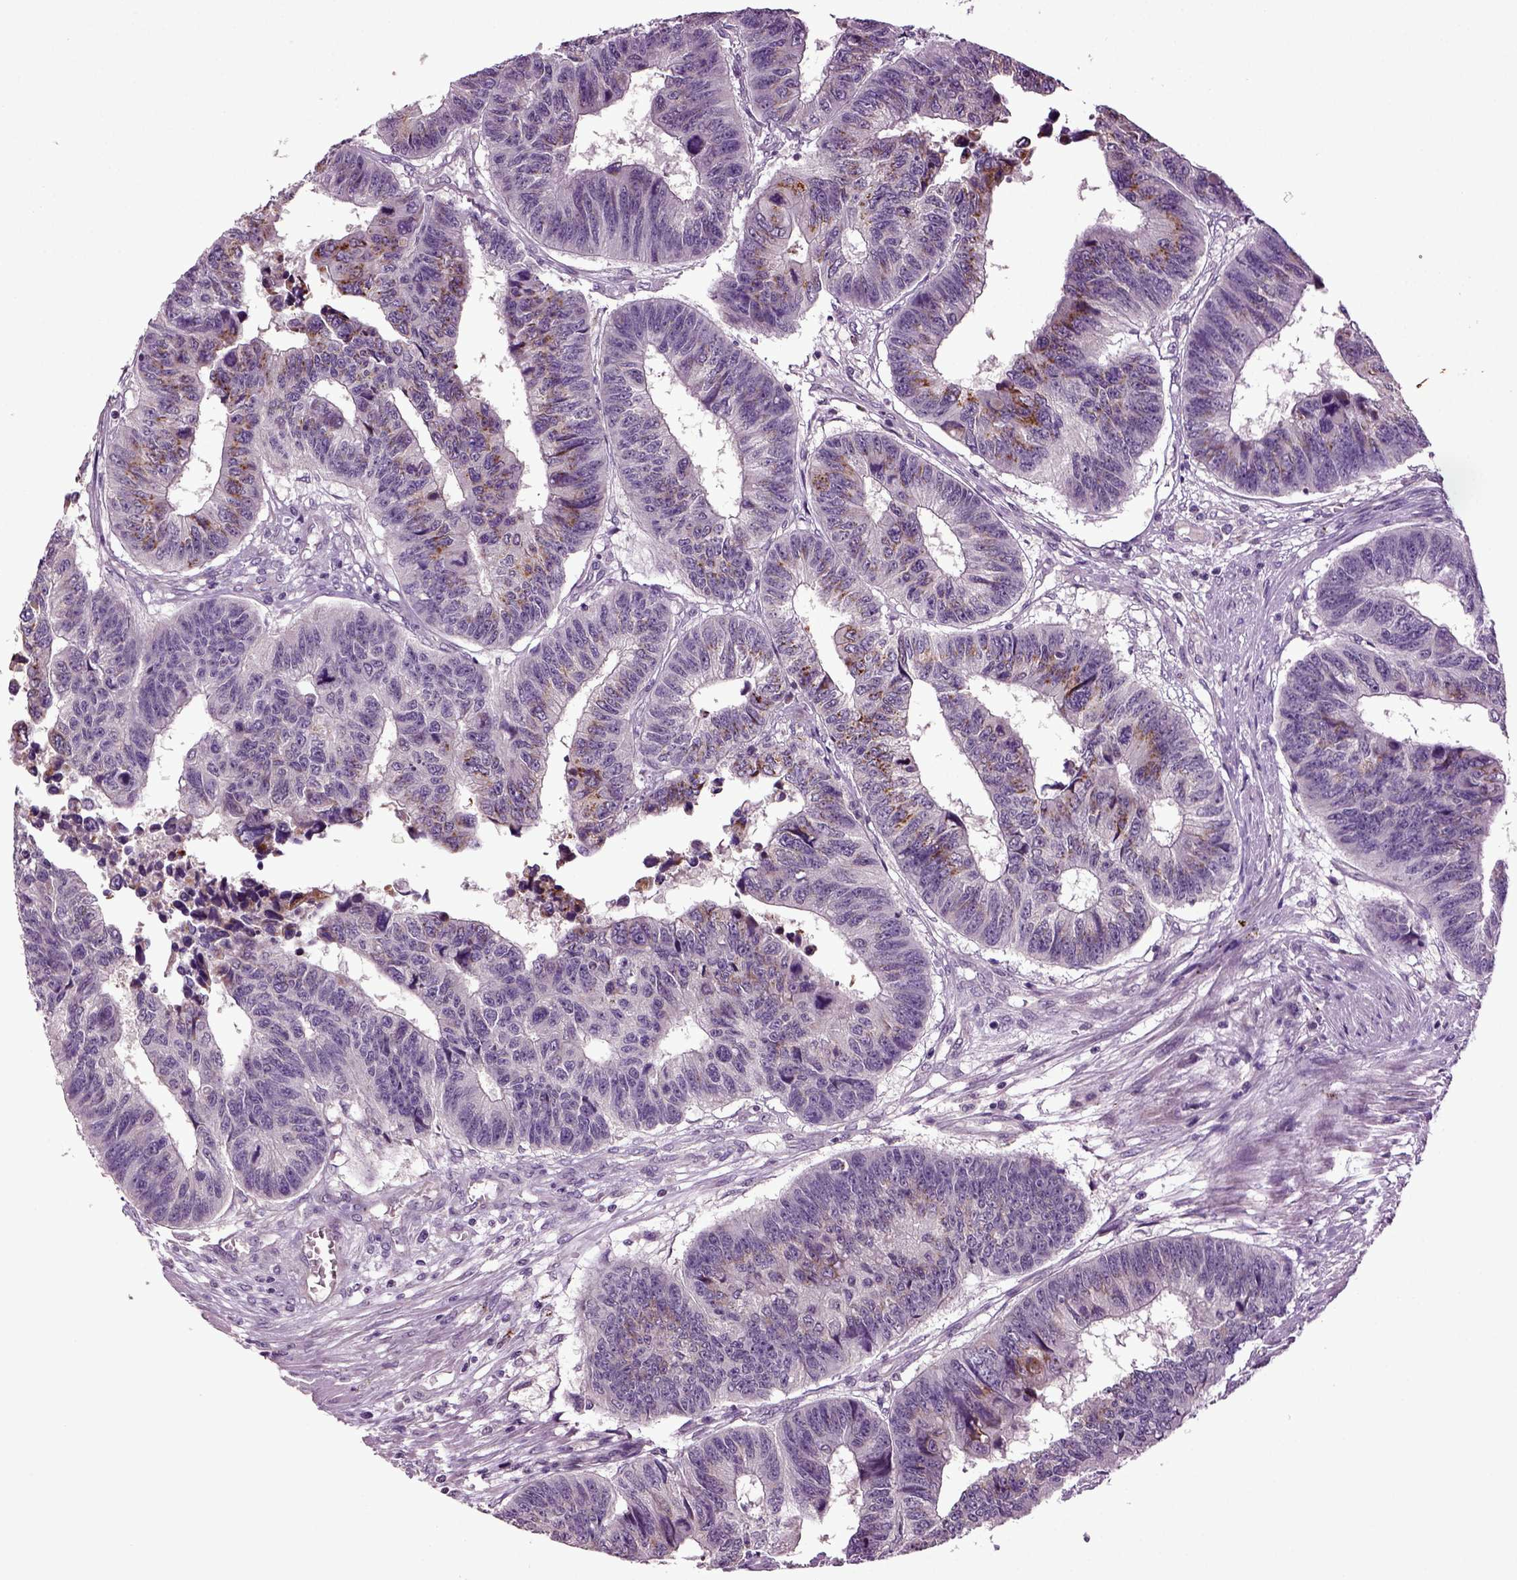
{"staining": {"intensity": "moderate", "quantity": "<25%", "location": "cytoplasmic/membranous"}, "tissue": "colorectal cancer", "cell_type": "Tumor cells", "image_type": "cancer", "snomed": [{"axis": "morphology", "description": "Adenocarcinoma, NOS"}, {"axis": "topography", "description": "Rectum"}], "caption": "Immunohistochemical staining of colorectal cancer (adenocarcinoma) reveals low levels of moderate cytoplasmic/membranous protein staining in approximately <25% of tumor cells. The protein is stained brown, and the nuclei are stained in blue (DAB (3,3'-diaminobenzidine) IHC with brightfield microscopy, high magnification).", "gene": "SLC17A6", "patient": {"sex": "female", "age": 85}}